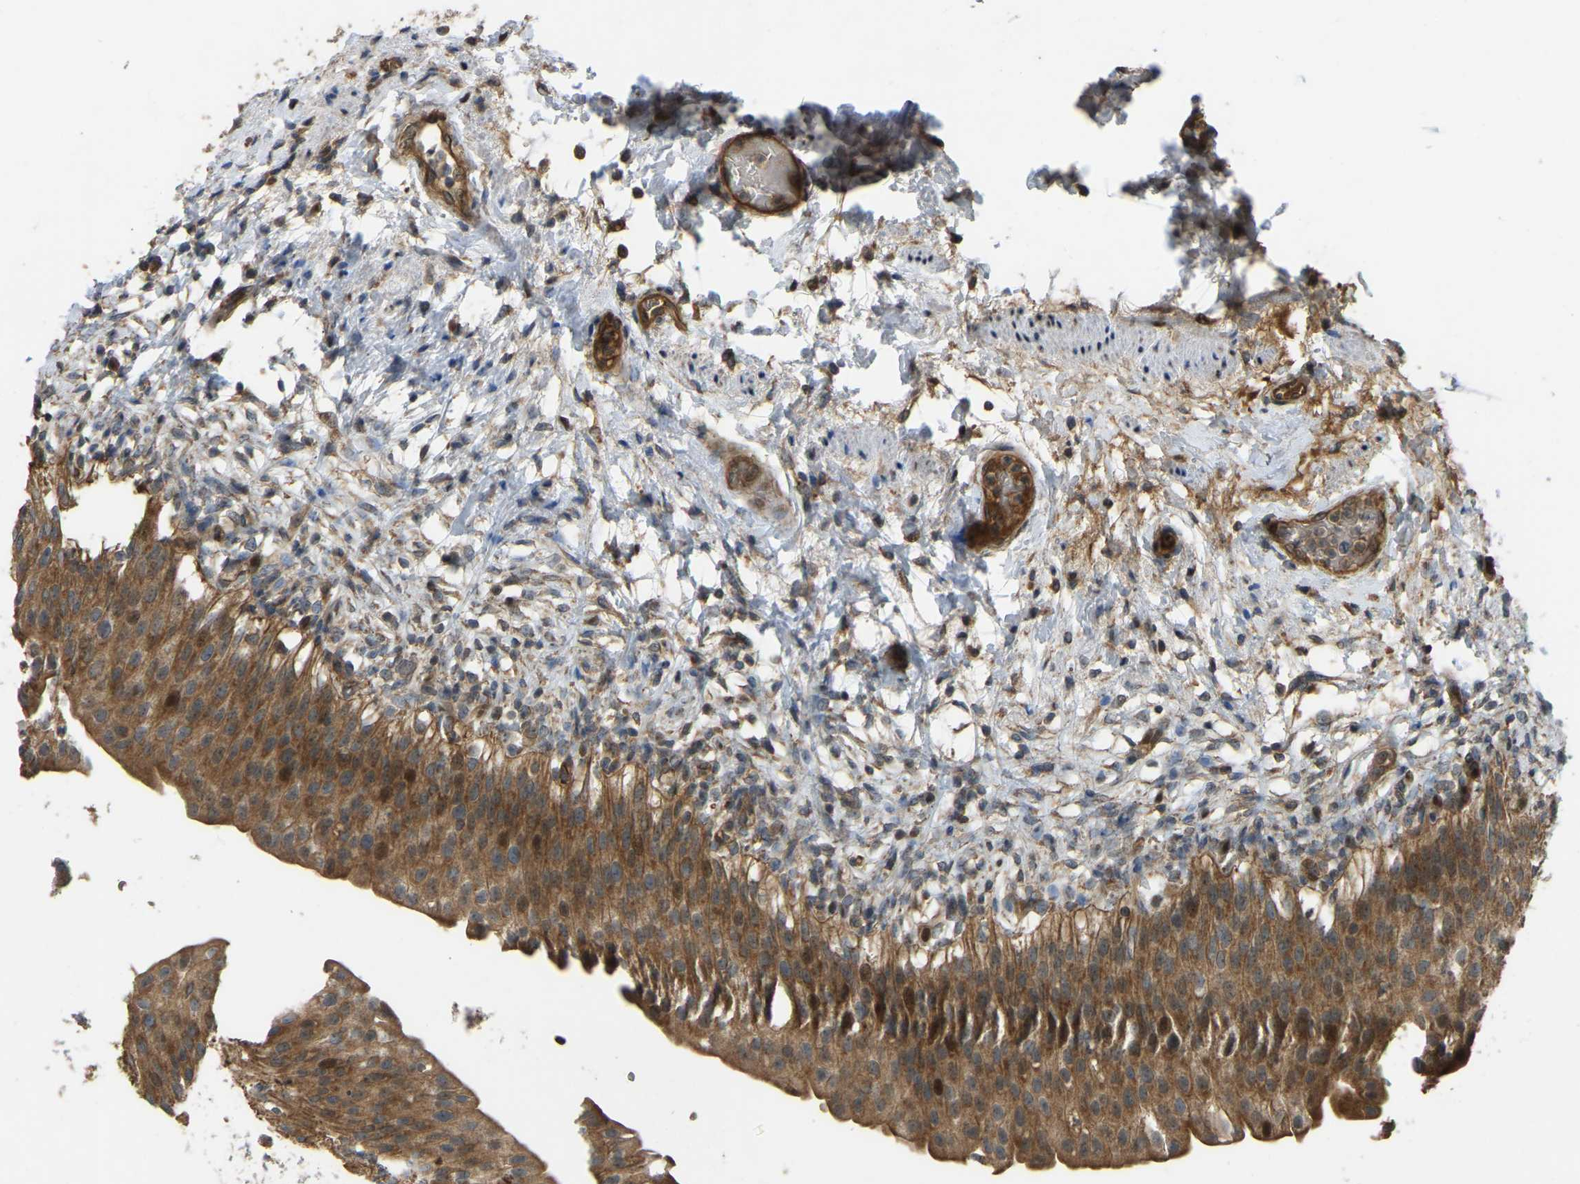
{"staining": {"intensity": "strong", "quantity": ">75%", "location": "cytoplasmic/membranous,nuclear"}, "tissue": "urinary bladder", "cell_type": "Urothelial cells", "image_type": "normal", "snomed": [{"axis": "morphology", "description": "Normal tissue, NOS"}, {"axis": "topography", "description": "Urinary bladder"}], "caption": "An IHC micrograph of benign tissue is shown. Protein staining in brown labels strong cytoplasmic/membranous,nuclear positivity in urinary bladder within urothelial cells.", "gene": "C21orf91", "patient": {"sex": "female", "age": 60}}